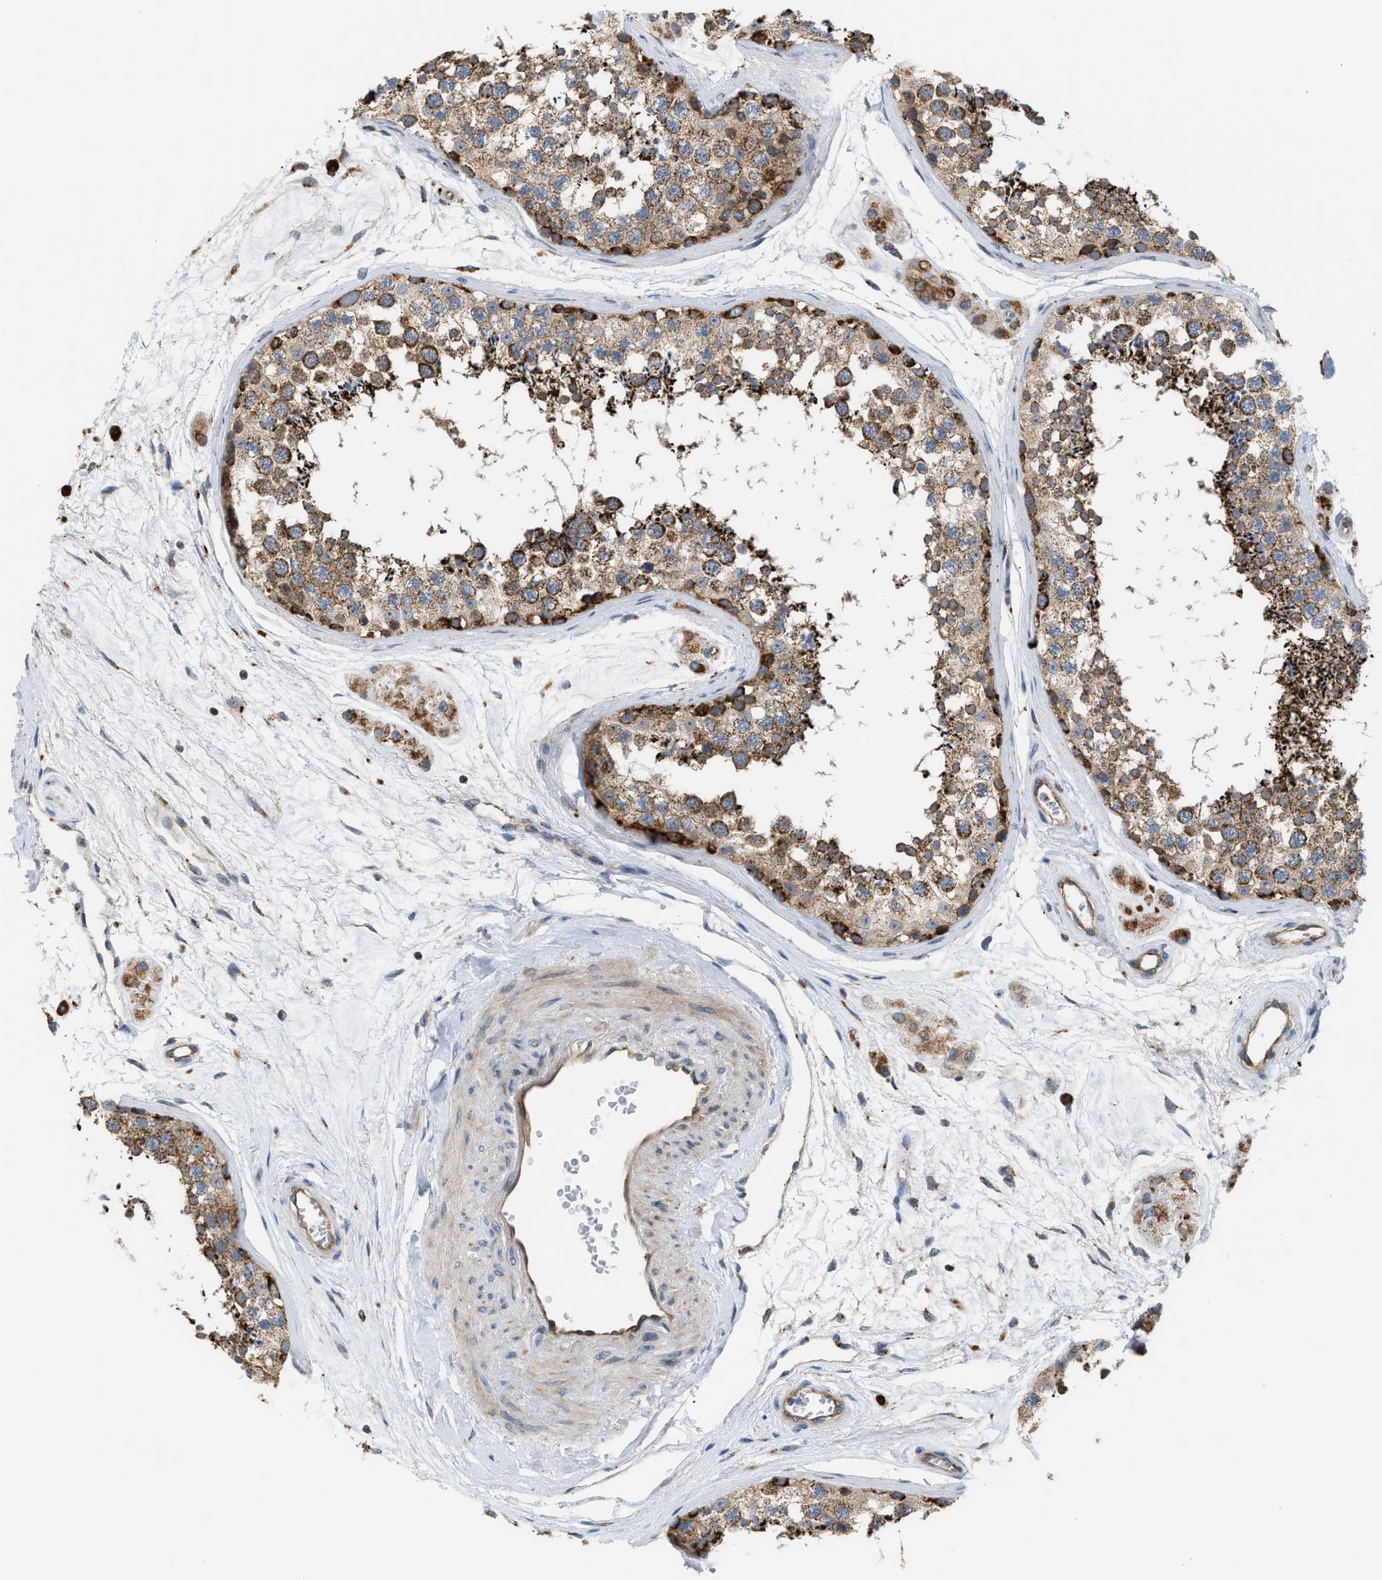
{"staining": {"intensity": "moderate", "quantity": ">75%", "location": "cytoplasmic/membranous"}, "tissue": "testis", "cell_type": "Cells in seminiferous ducts", "image_type": "normal", "snomed": [{"axis": "morphology", "description": "Normal tissue, NOS"}, {"axis": "topography", "description": "Testis"}], "caption": "Human testis stained with a brown dye displays moderate cytoplasmic/membranous positive positivity in about >75% of cells in seminiferous ducts.", "gene": "PDCL", "patient": {"sex": "male", "age": 56}}